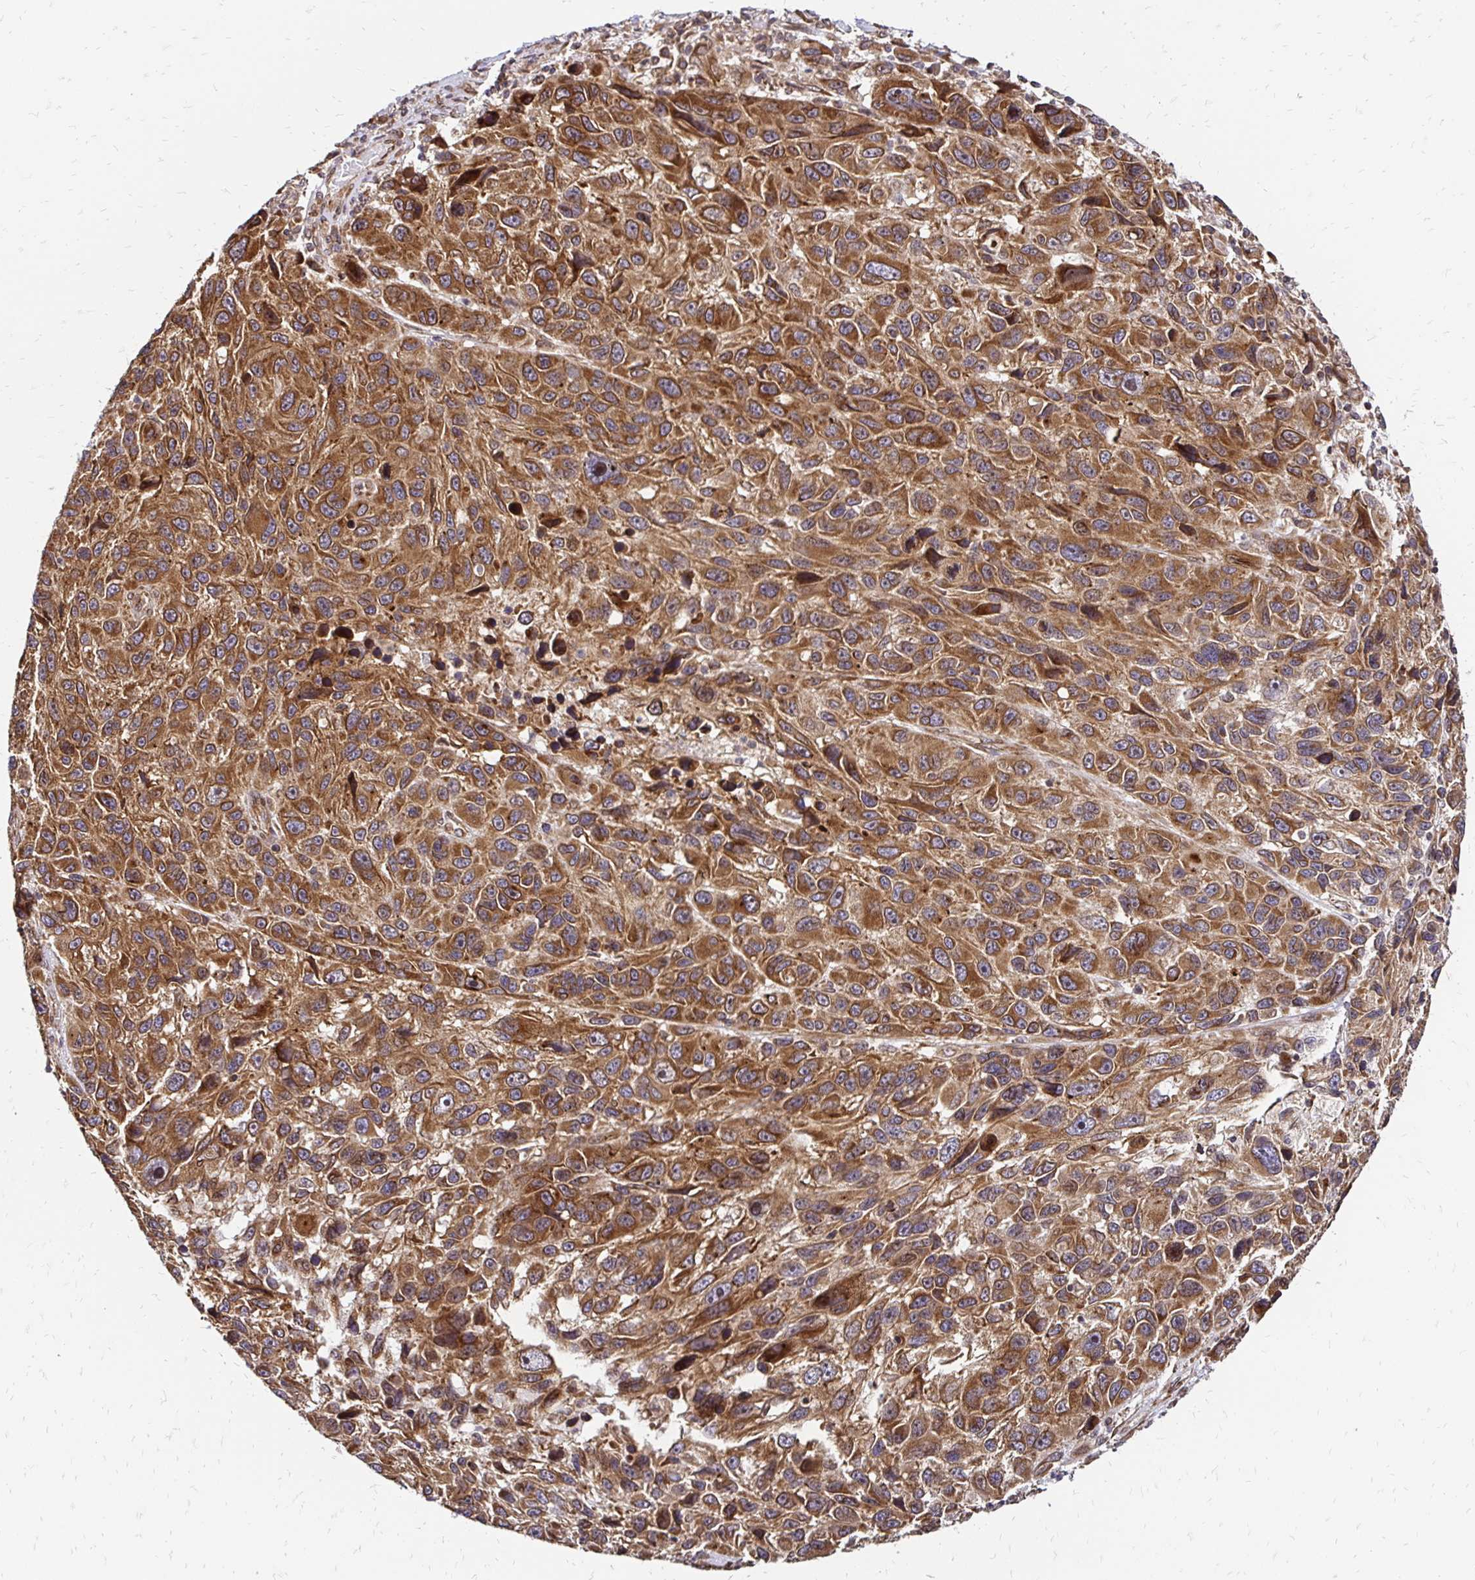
{"staining": {"intensity": "strong", "quantity": ">75%", "location": "cytoplasmic/membranous"}, "tissue": "melanoma", "cell_type": "Tumor cells", "image_type": "cancer", "snomed": [{"axis": "morphology", "description": "Malignant melanoma, NOS"}, {"axis": "topography", "description": "Skin"}], "caption": "About >75% of tumor cells in human melanoma display strong cytoplasmic/membranous protein positivity as visualized by brown immunohistochemical staining.", "gene": "ZW10", "patient": {"sex": "male", "age": 53}}